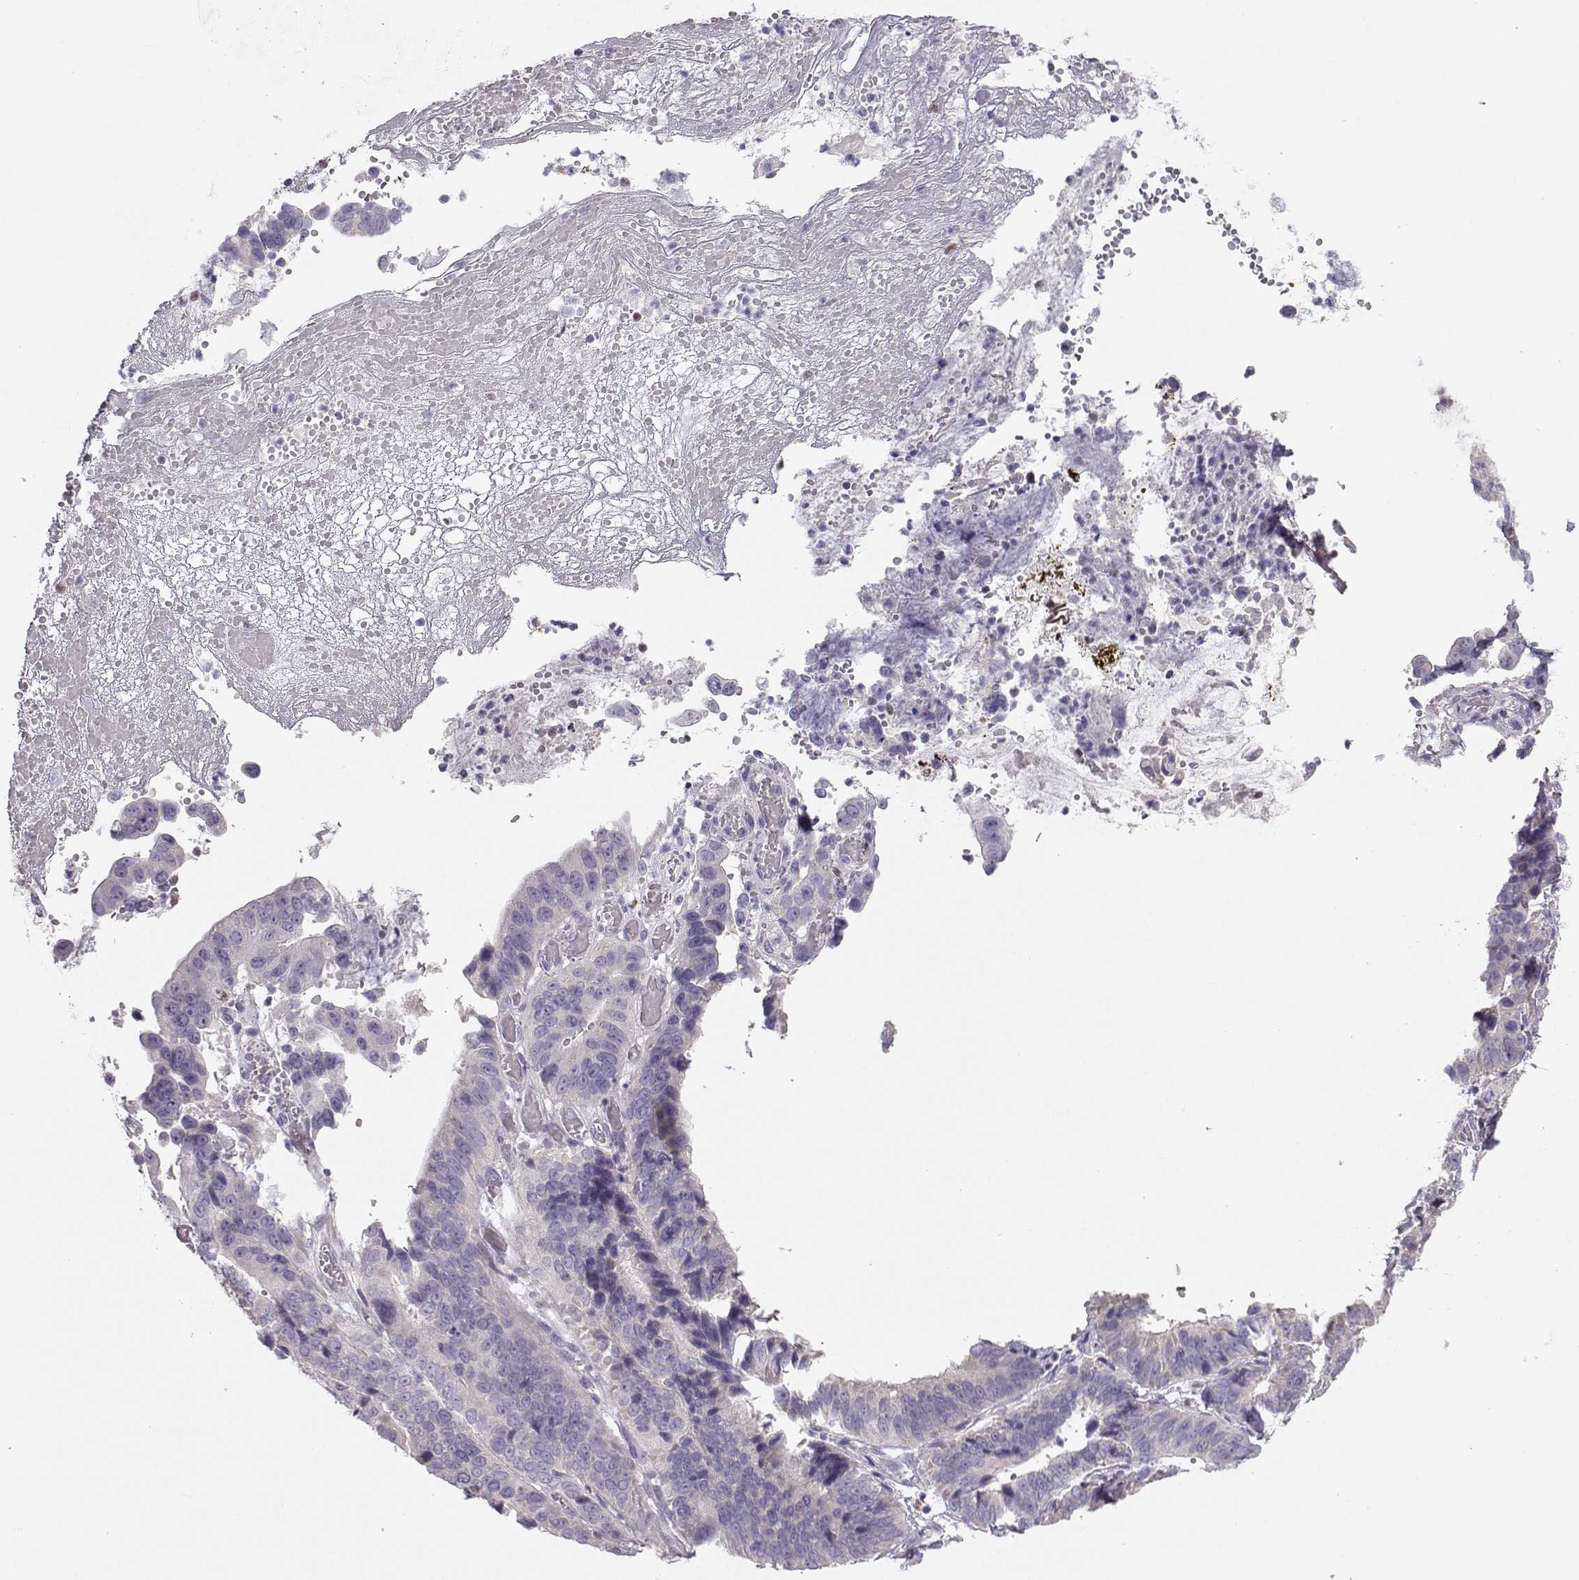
{"staining": {"intensity": "negative", "quantity": "none", "location": "none"}, "tissue": "stomach cancer", "cell_type": "Tumor cells", "image_type": "cancer", "snomed": [{"axis": "morphology", "description": "Adenocarcinoma, NOS"}, {"axis": "topography", "description": "Stomach"}], "caption": "This micrograph is of stomach cancer stained with IHC to label a protein in brown with the nuclei are counter-stained blue. There is no staining in tumor cells. (Brightfield microscopy of DAB immunohistochemistry (IHC) at high magnification).", "gene": "DCLK3", "patient": {"sex": "male", "age": 84}}